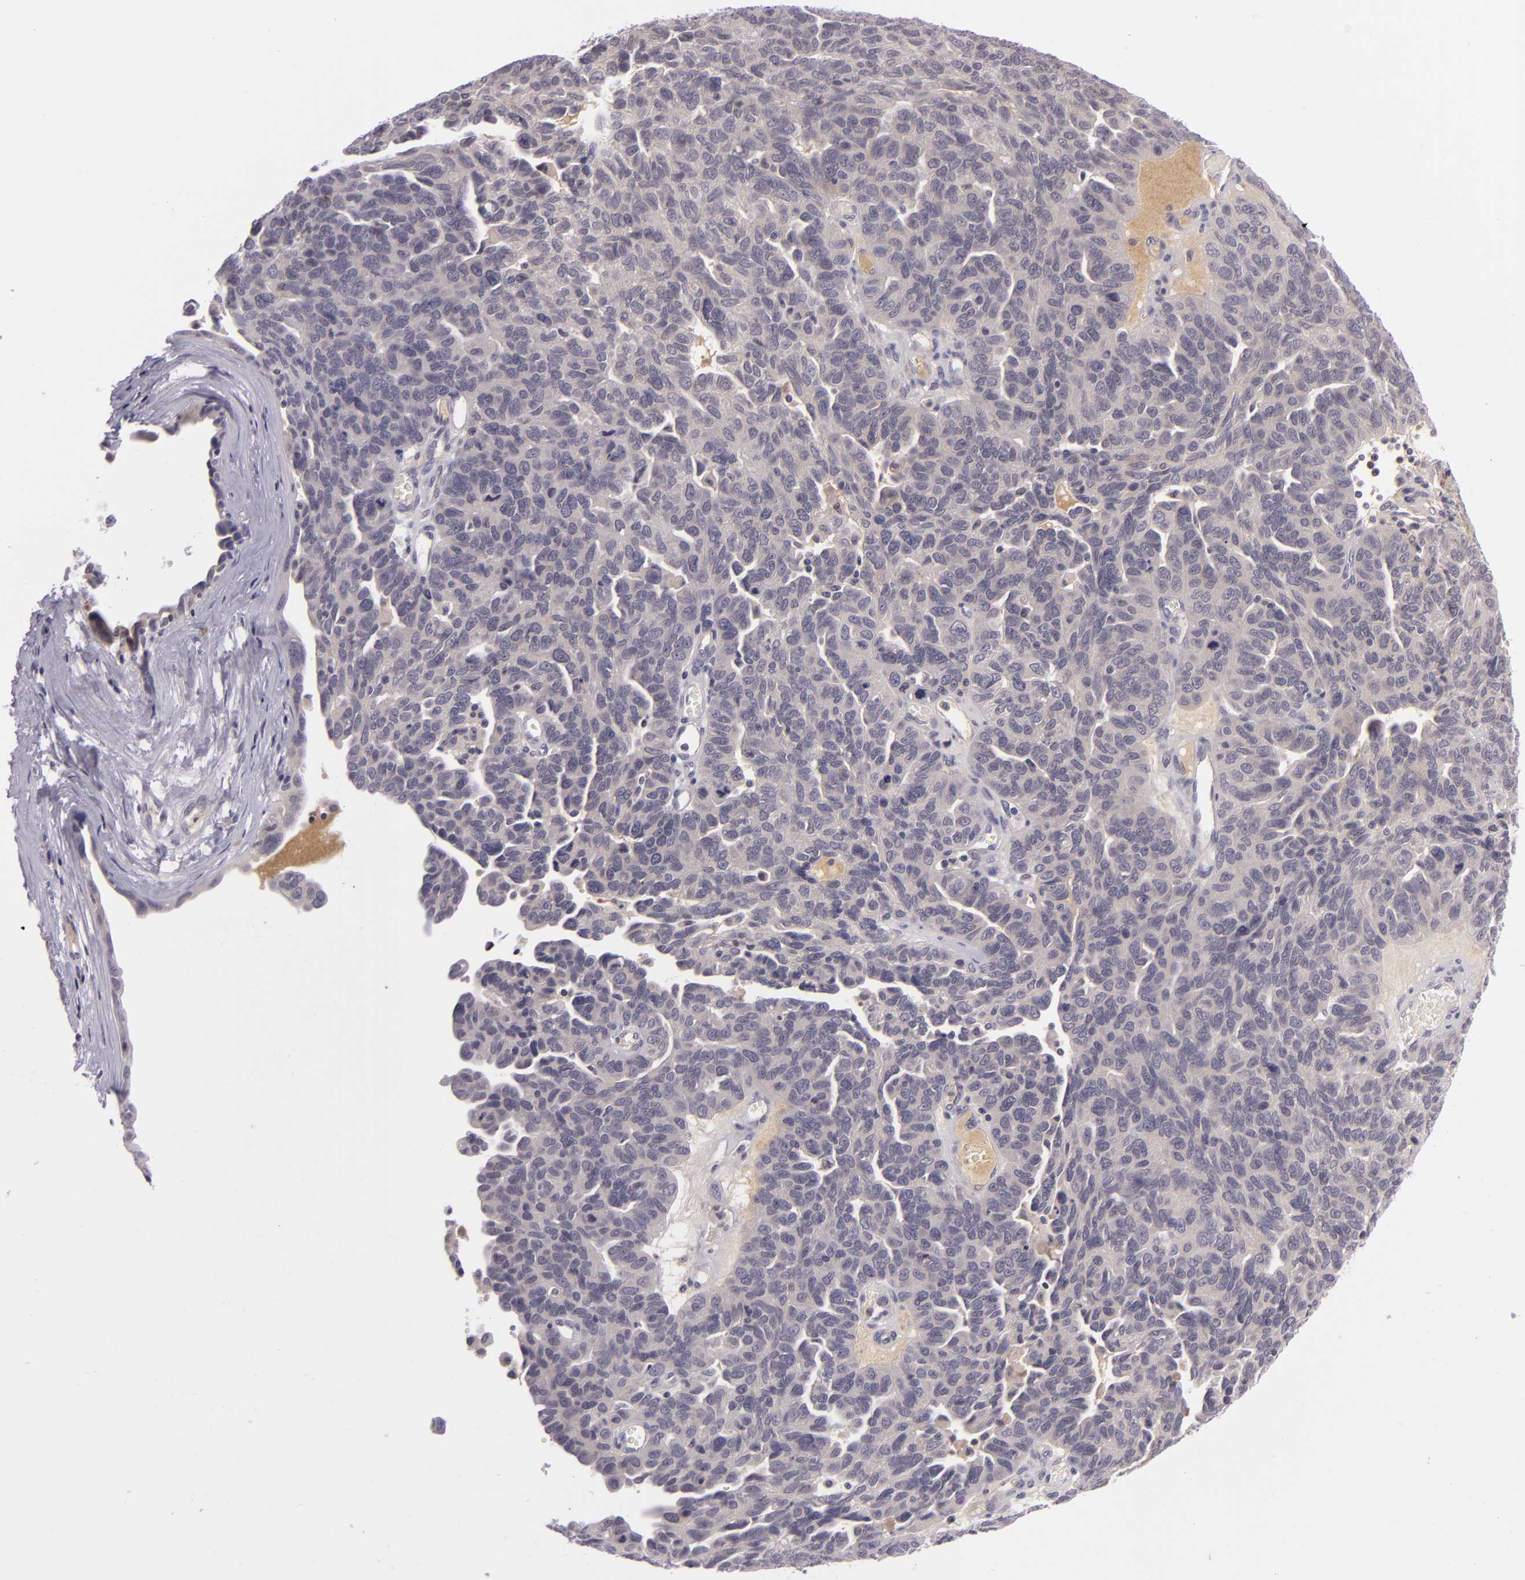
{"staining": {"intensity": "negative", "quantity": "none", "location": "none"}, "tissue": "ovarian cancer", "cell_type": "Tumor cells", "image_type": "cancer", "snomed": [{"axis": "morphology", "description": "Cystadenocarcinoma, serous, NOS"}, {"axis": "topography", "description": "Ovary"}], "caption": "Tumor cells show no significant expression in ovarian cancer.", "gene": "DAG1", "patient": {"sex": "female", "age": 64}}